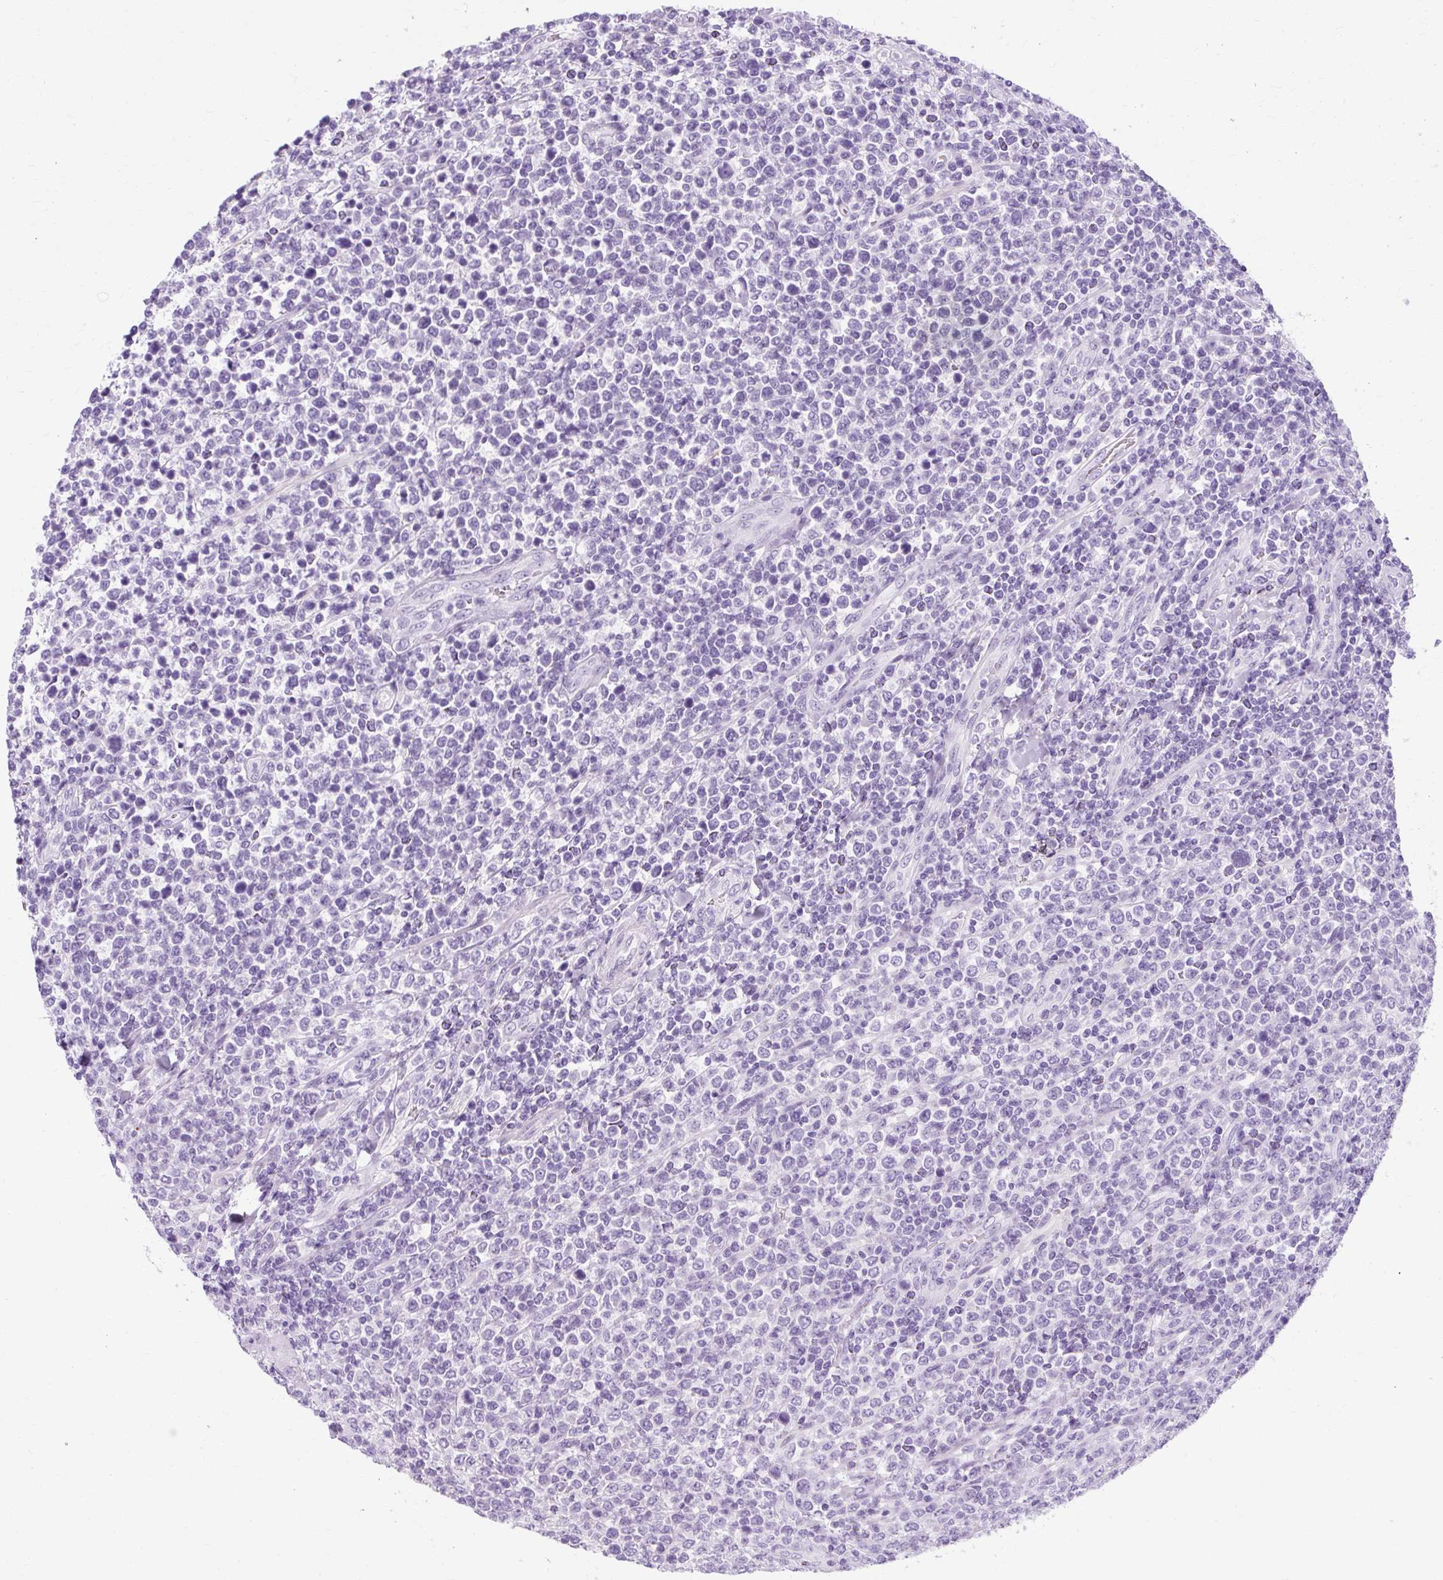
{"staining": {"intensity": "negative", "quantity": "none", "location": "none"}, "tissue": "lymphoma", "cell_type": "Tumor cells", "image_type": "cancer", "snomed": [{"axis": "morphology", "description": "Malignant lymphoma, non-Hodgkin's type, High grade"}, {"axis": "topography", "description": "Soft tissue"}], "caption": "DAB (3,3'-diaminobenzidine) immunohistochemical staining of human lymphoma reveals no significant positivity in tumor cells.", "gene": "TMEM89", "patient": {"sex": "female", "age": 56}}